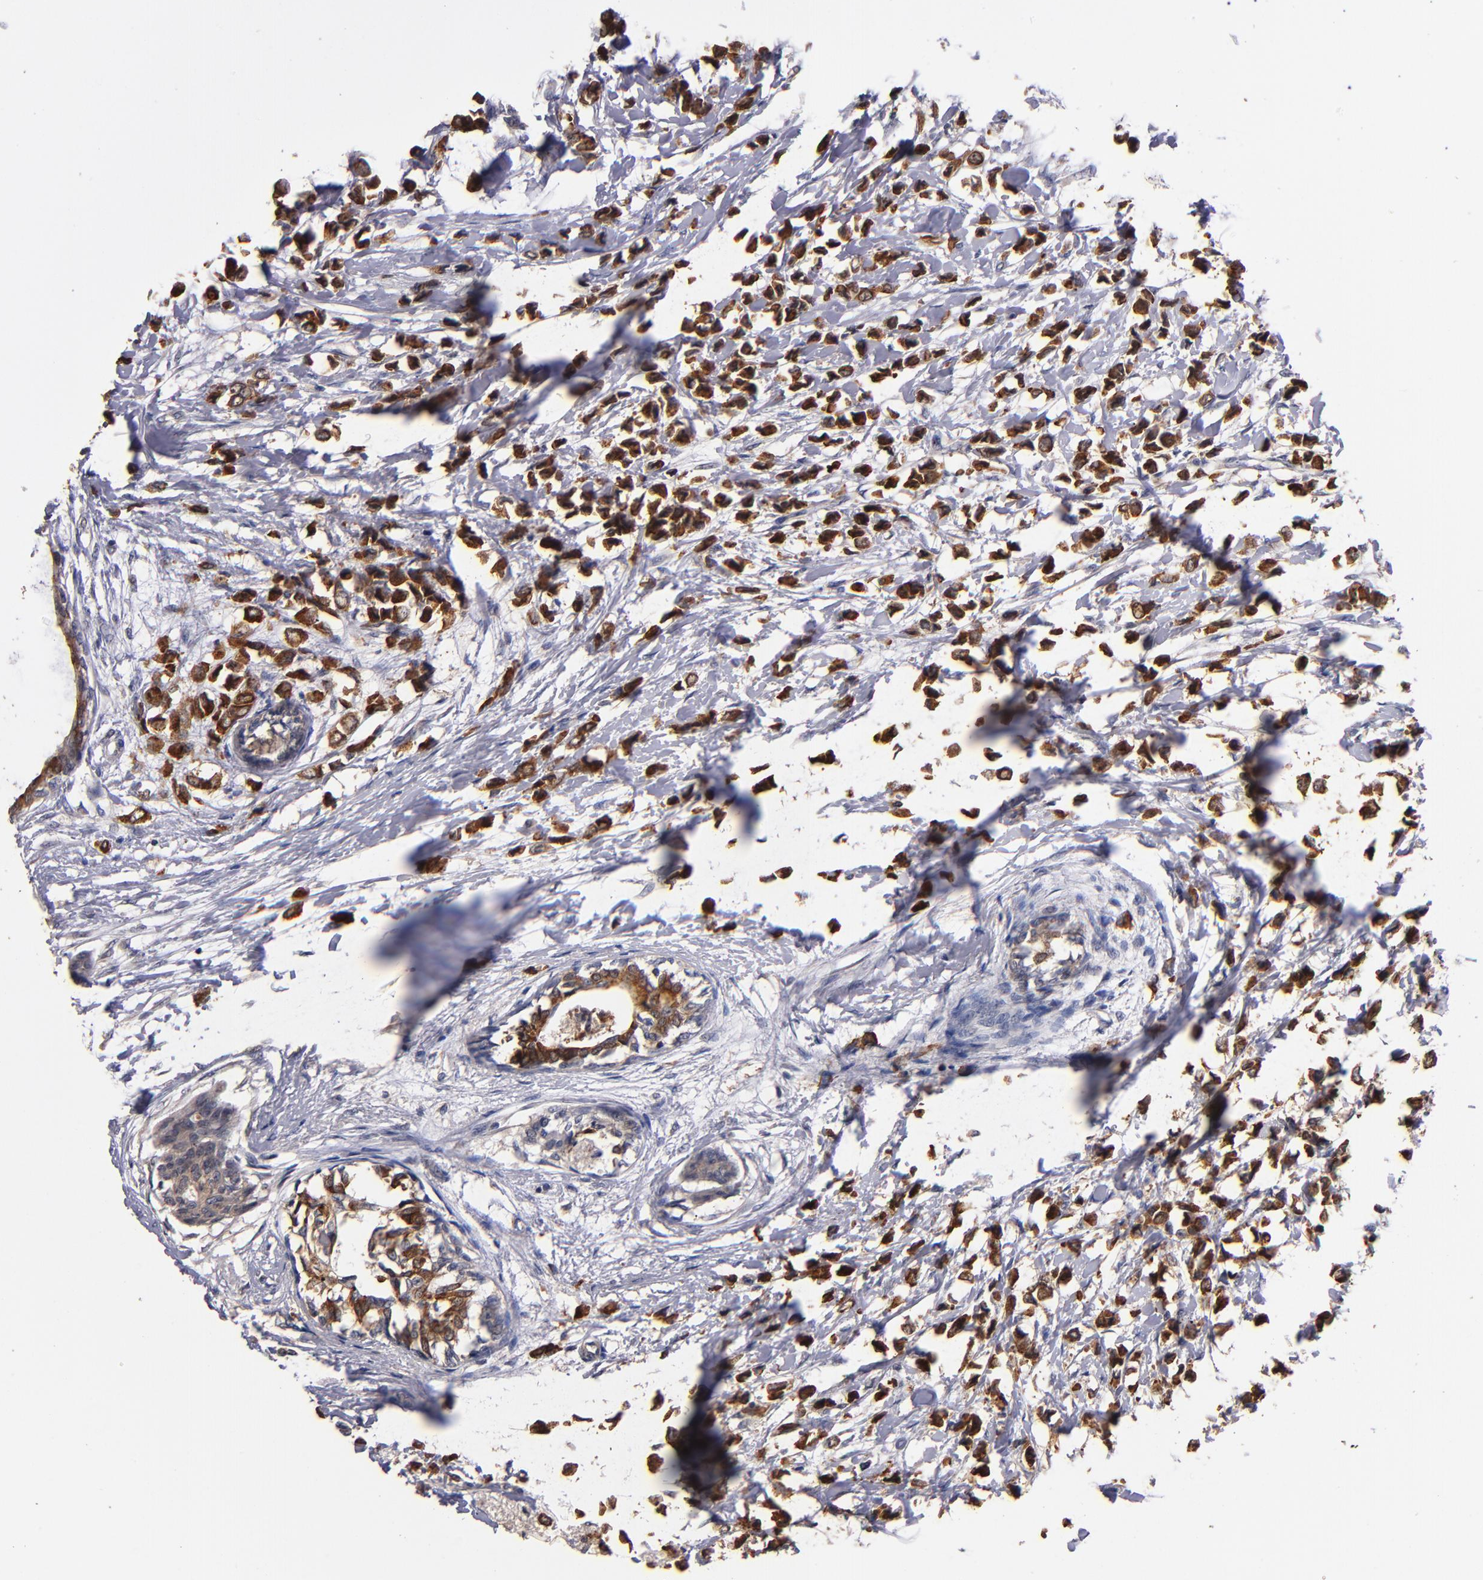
{"staining": {"intensity": "strong", "quantity": ">75%", "location": "cytoplasmic/membranous"}, "tissue": "breast cancer", "cell_type": "Tumor cells", "image_type": "cancer", "snomed": [{"axis": "morphology", "description": "Lobular carcinoma"}, {"axis": "topography", "description": "Breast"}], "caption": "High-power microscopy captured an IHC photomicrograph of breast cancer (lobular carcinoma), revealing strong cytoplasmic/membranous expression in approximately >75% of tumor cells.", "gene": "TTLL12", "patient": {"sex": "female", "age": 51}}